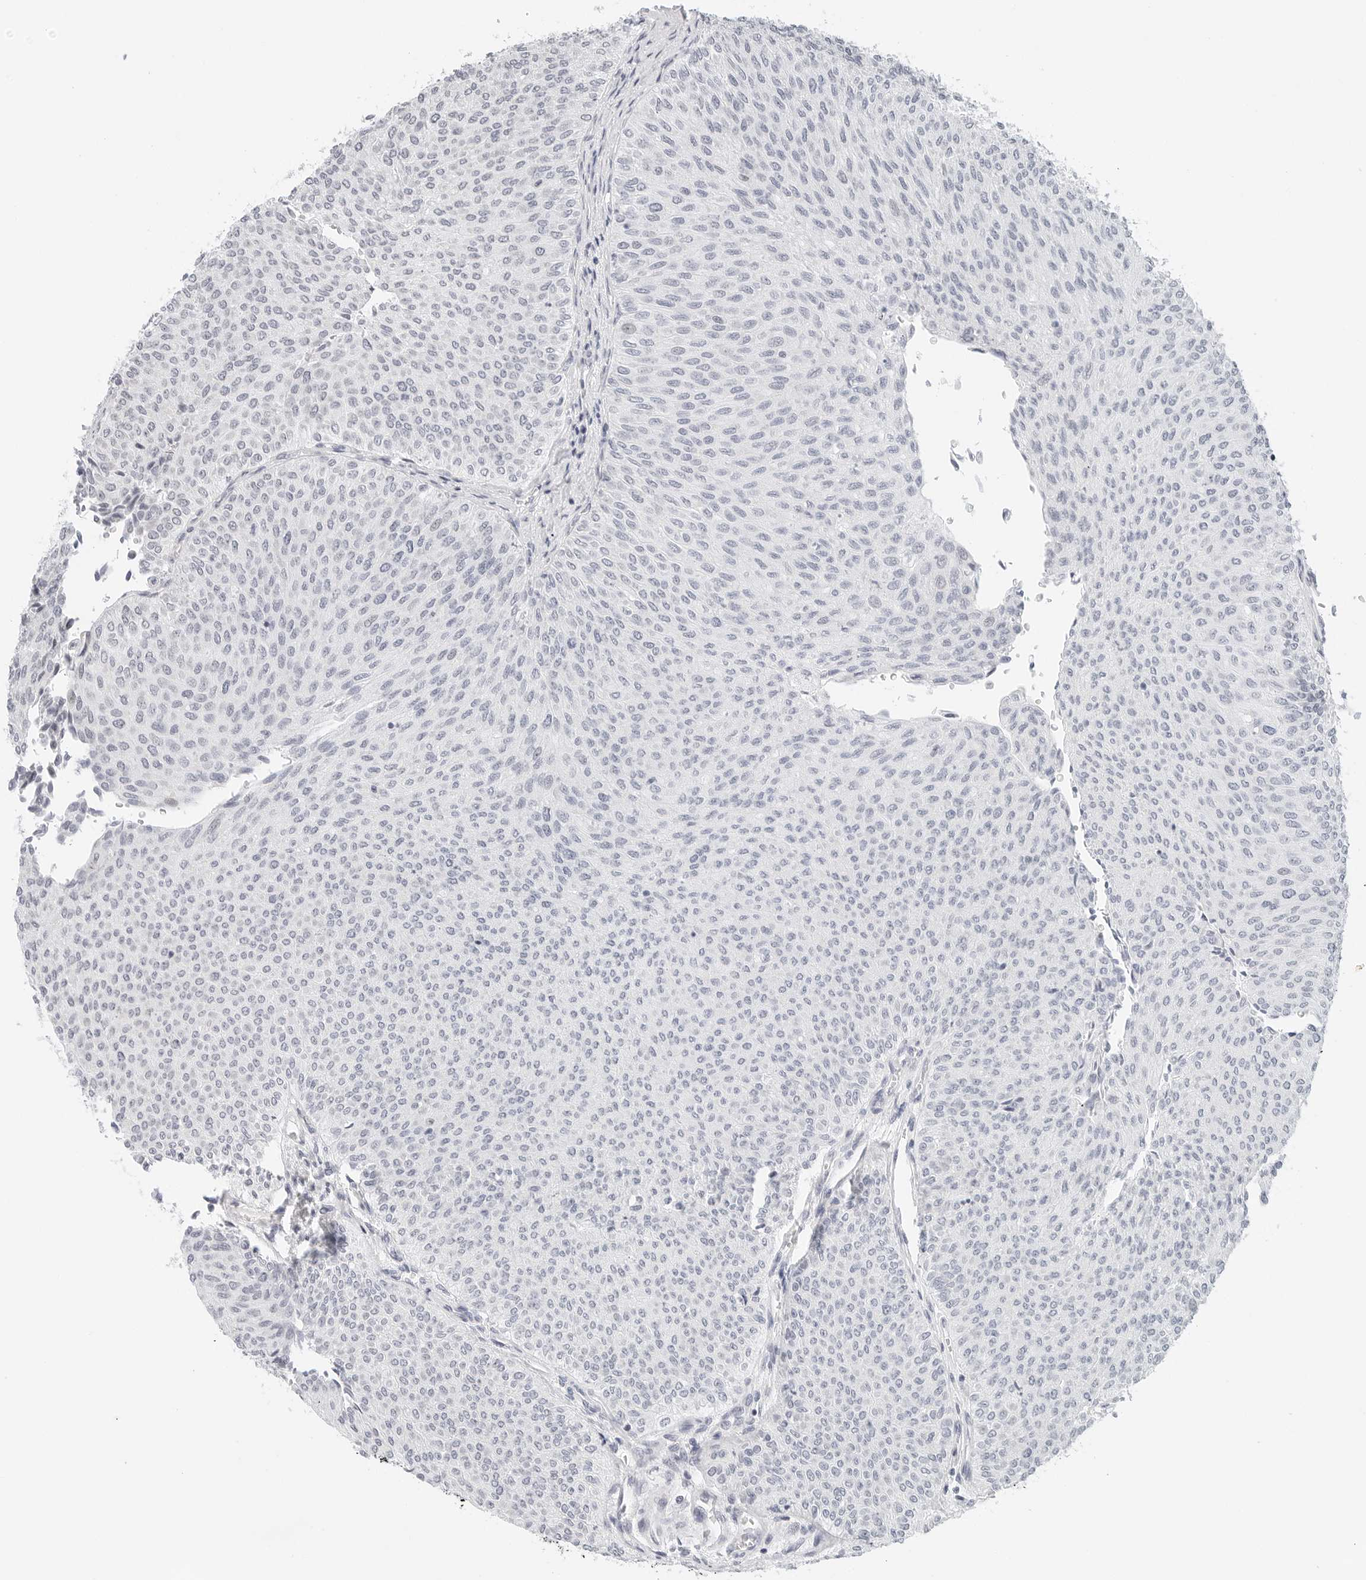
{"staining": {"intensity": "negative", "quantity": "none", "location": "none"}, "tissue": "urothelial cancer", "cell_type": "Tumor cells", "image_type": "cancer", "snomed": [{"axis": "morphology", "description": "Urothelial carcinoma, Low grade"}, {"axis": "topography", "description": "Urinary bladder"}], "caption": "Tumor cells are negative for brown protein staining in urothelial carcinoma (low-grade). (DAB (3,3'-diaminobenzidine) immunohistochemistry (IHC) visualized using brightfield microscopy, high magnification).", "gene": "PARP10", "patient": {"sex": "male", "age": 78}}